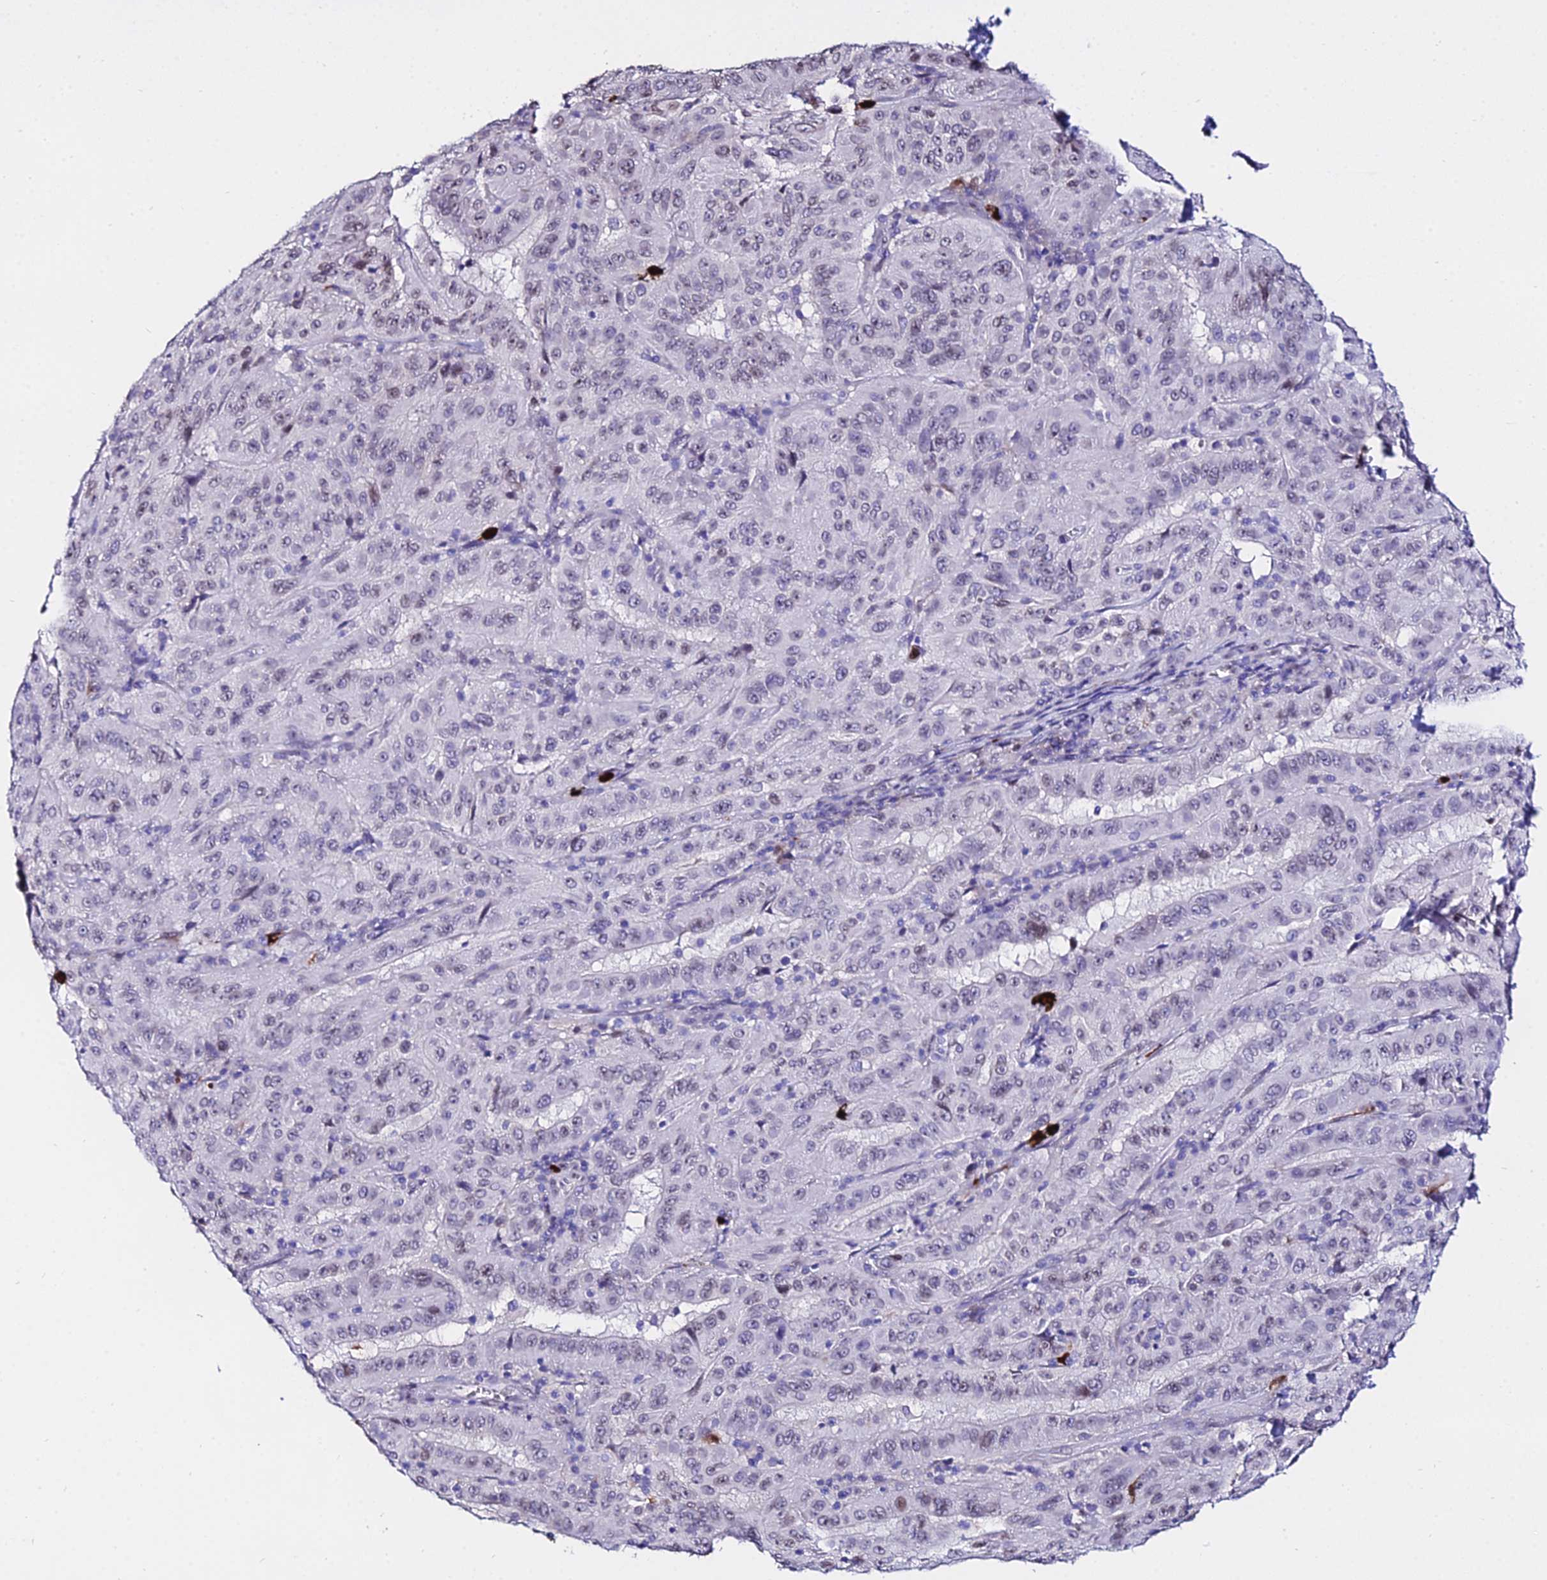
{"staining": {"intensity": "negative", "quantity": "none", "location": "none"}, "tissue": "pancreatic cancer", "cell_type": "Tumor cells", "image_type": "cancer", "snomed": [{"axis": "morphology", "description": "Adenocarcinoma, NOS"}, {"axis": "topography", "description": "Pancreas"}], "caption": "IHC of pancreatic cancer (adenocarcinoma) shows no positivity in tumor cells.", "gene": "MCM10", "patient": {"sex": "male", "age": 63}}